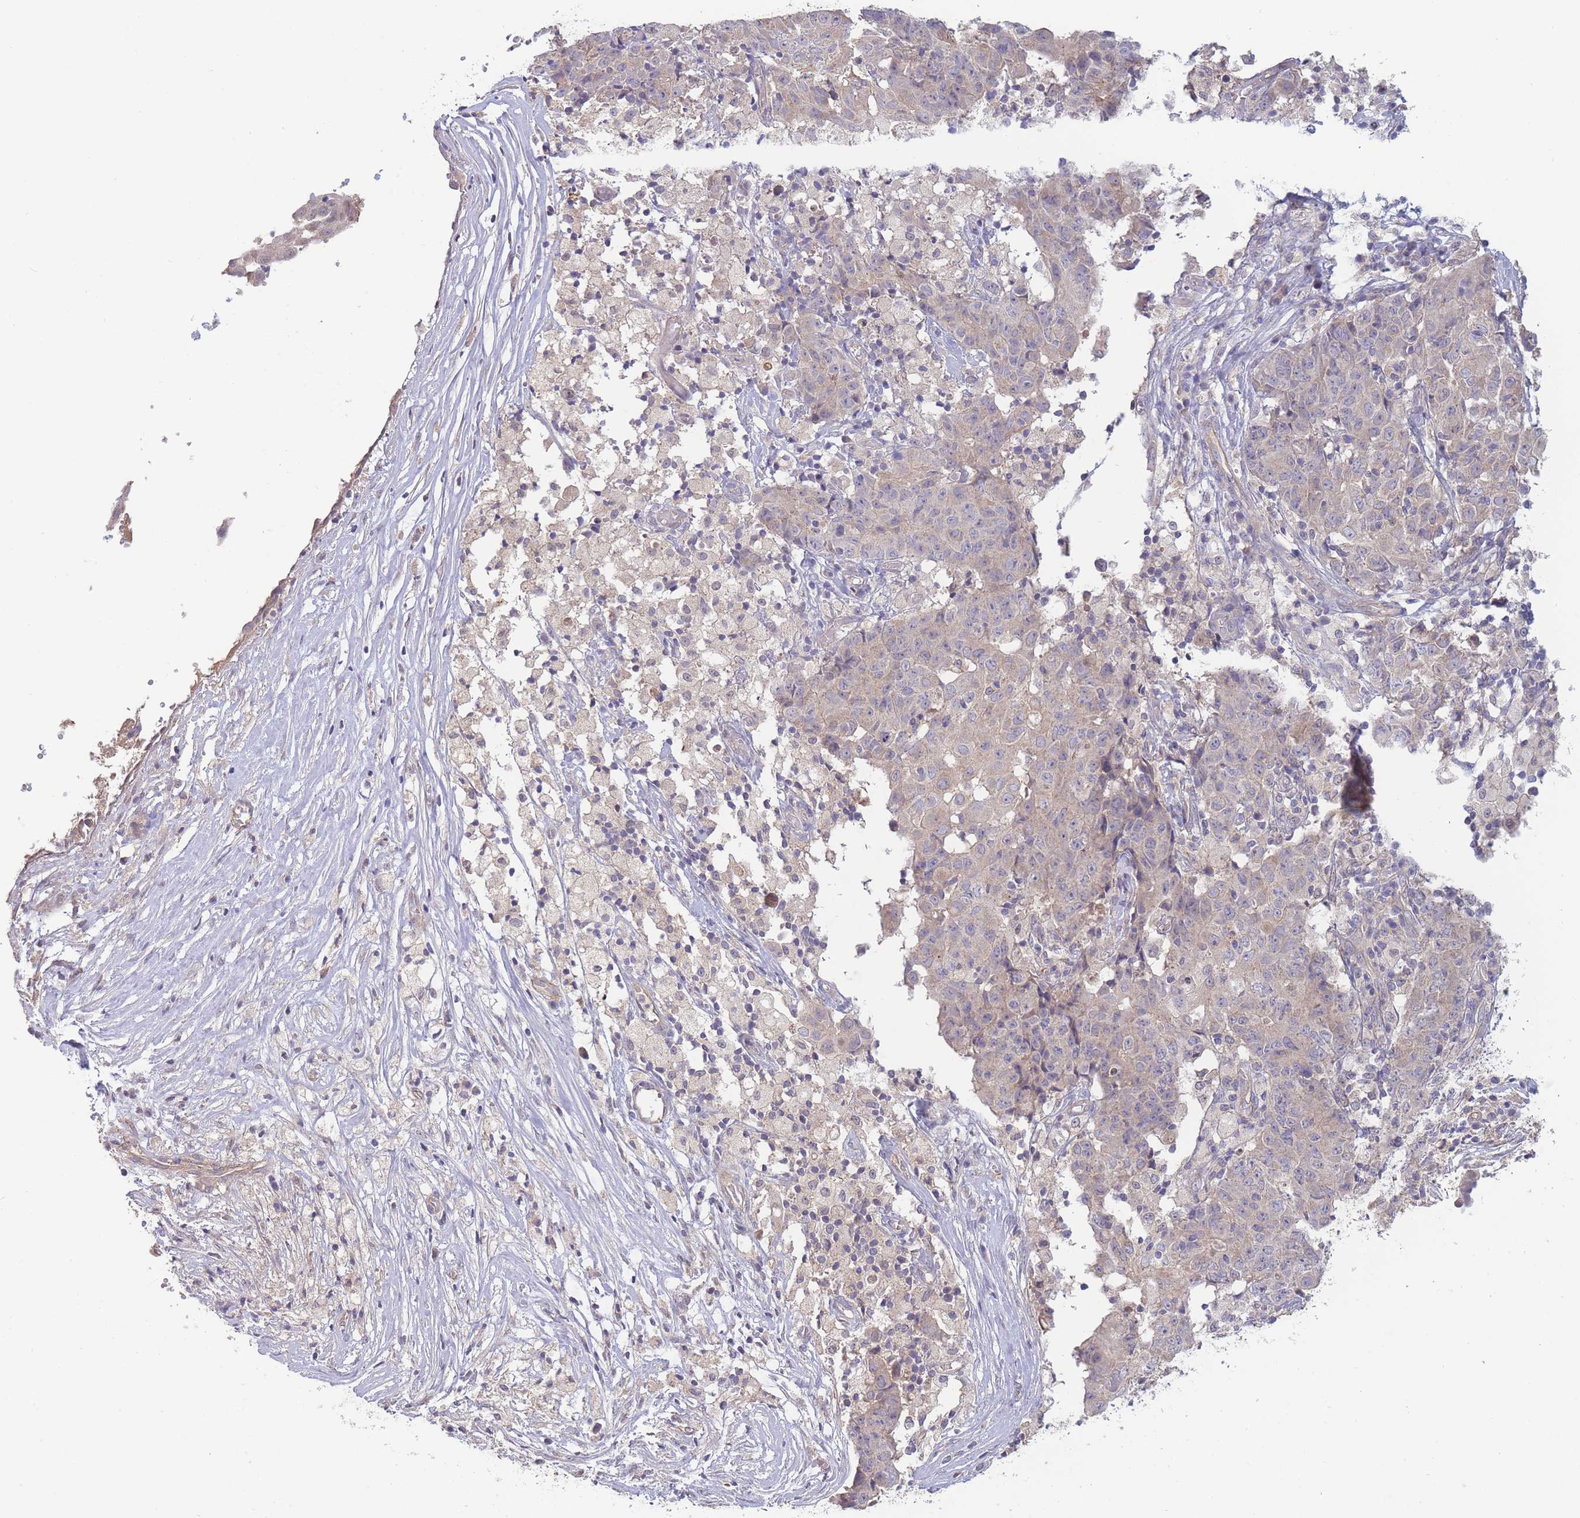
{"staining": {"intensity": "negative", "quantity": "none", "location": "none"}, "tissue": "ovarian cancer", "cell_type": "Tumor cells", "image_type": "cancer", "snomed": [{"axis": "morphology", "description": "Carcinoma, endometroid"}, {"axis": "topography", "description": "Ovary"}], "caption": "Tumor cells are negative for protein expression in human ovarian cancer.", "gene": "NDUFAF5", "patient": {"sex": "female", "age": 42}}